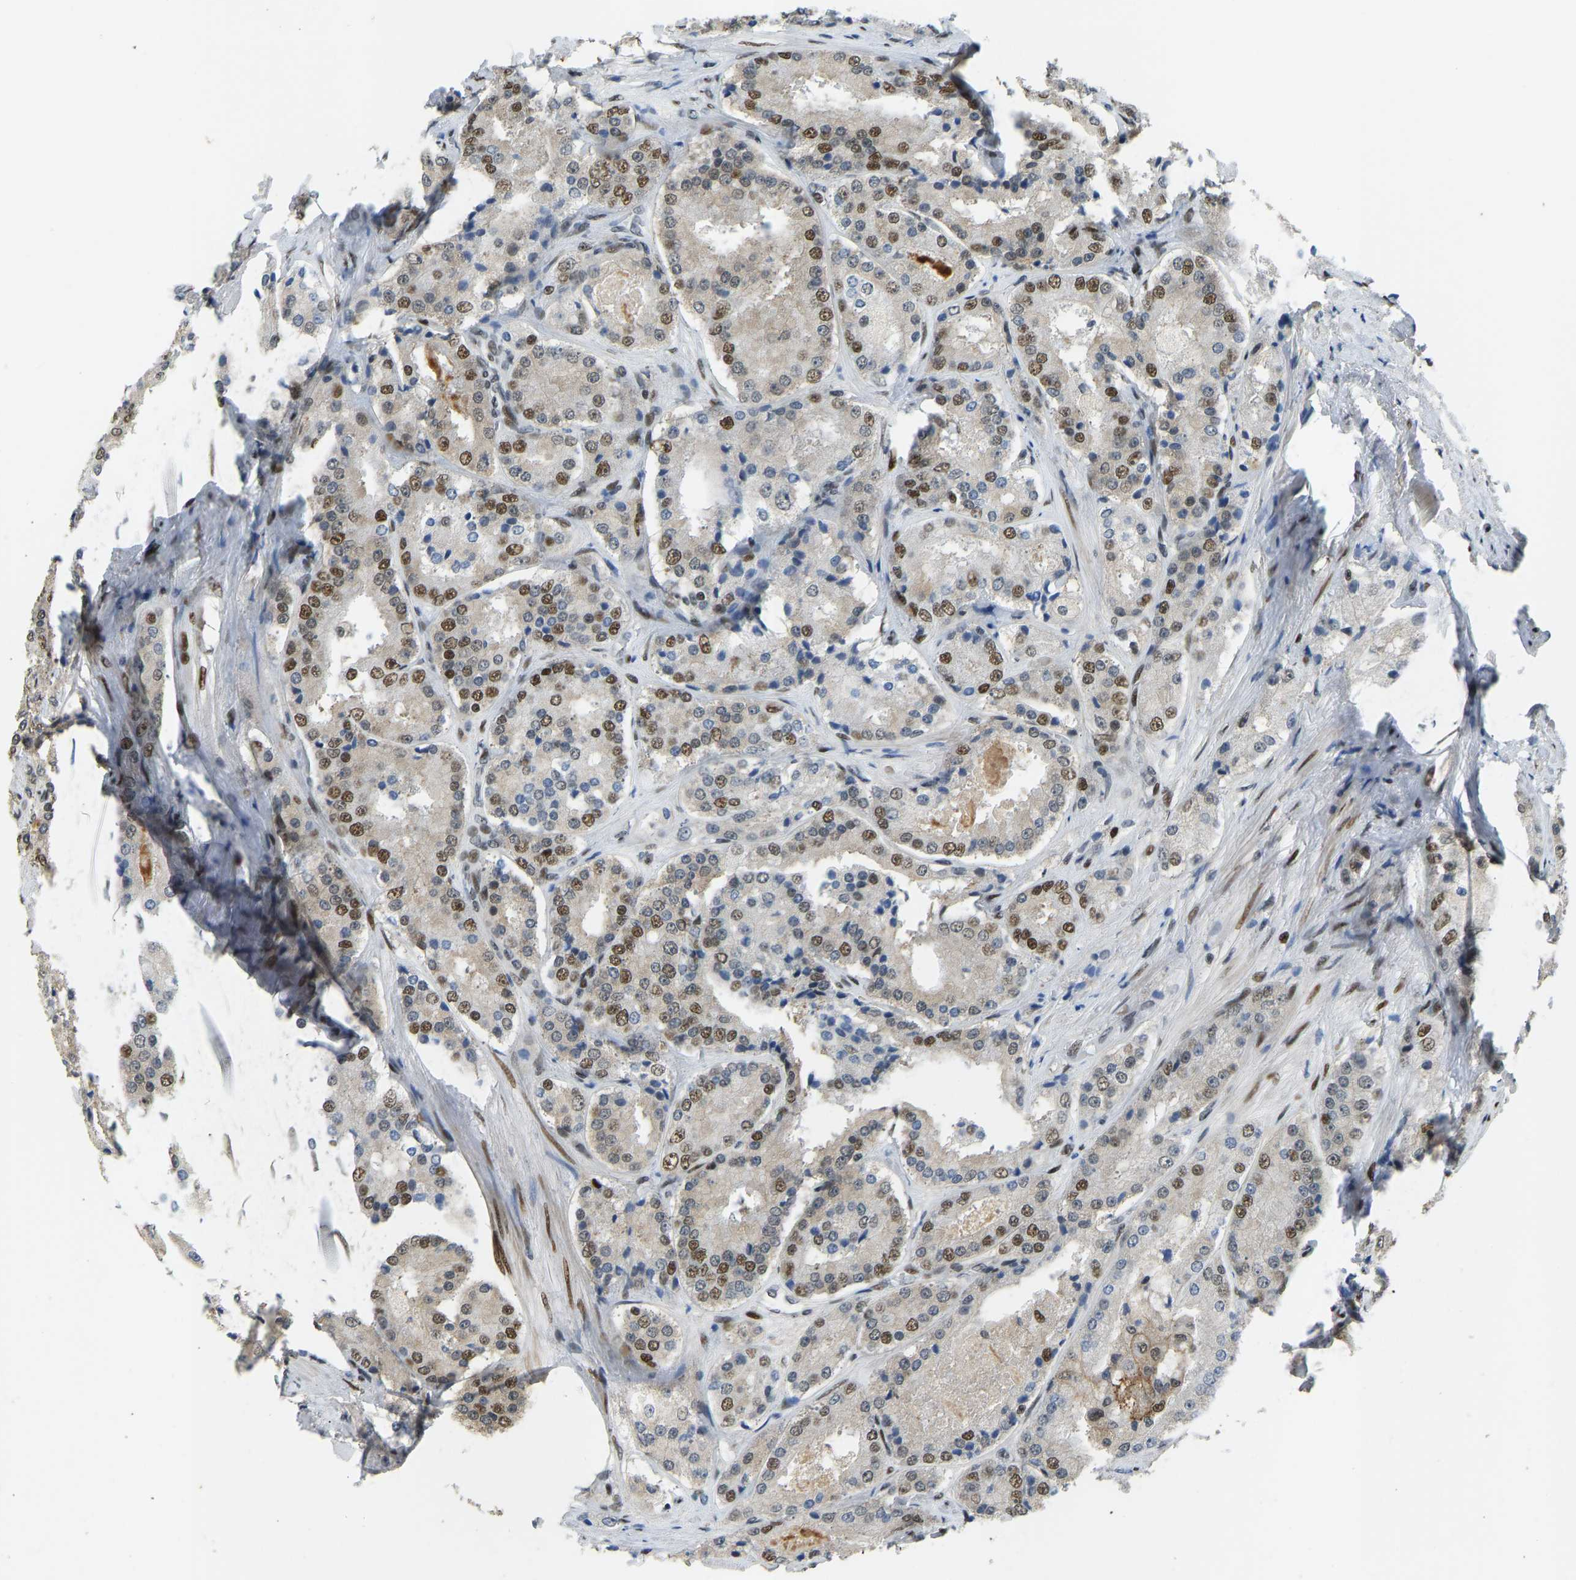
{"staining": {"intensity": "moderate", "quantity": "25%-75%", "location": "nuclear"}, "tissue": "prostate cancer", "cell_type": "Tumor cells", "image_type": "cancer", "snomed": [{"axis": "morphology", "description": "Adenocarcinoma, High grade"}, {"axis": "topography", "description": "Prostate"}], "caption": "Prostate cancer was stained to show a protein in brown. There is medium levels of moderate nuclear staining in approximately 25%-75% of tumor cells.", "gene": "FOXK1", "patient": {"sex": "male", "age": 65}}